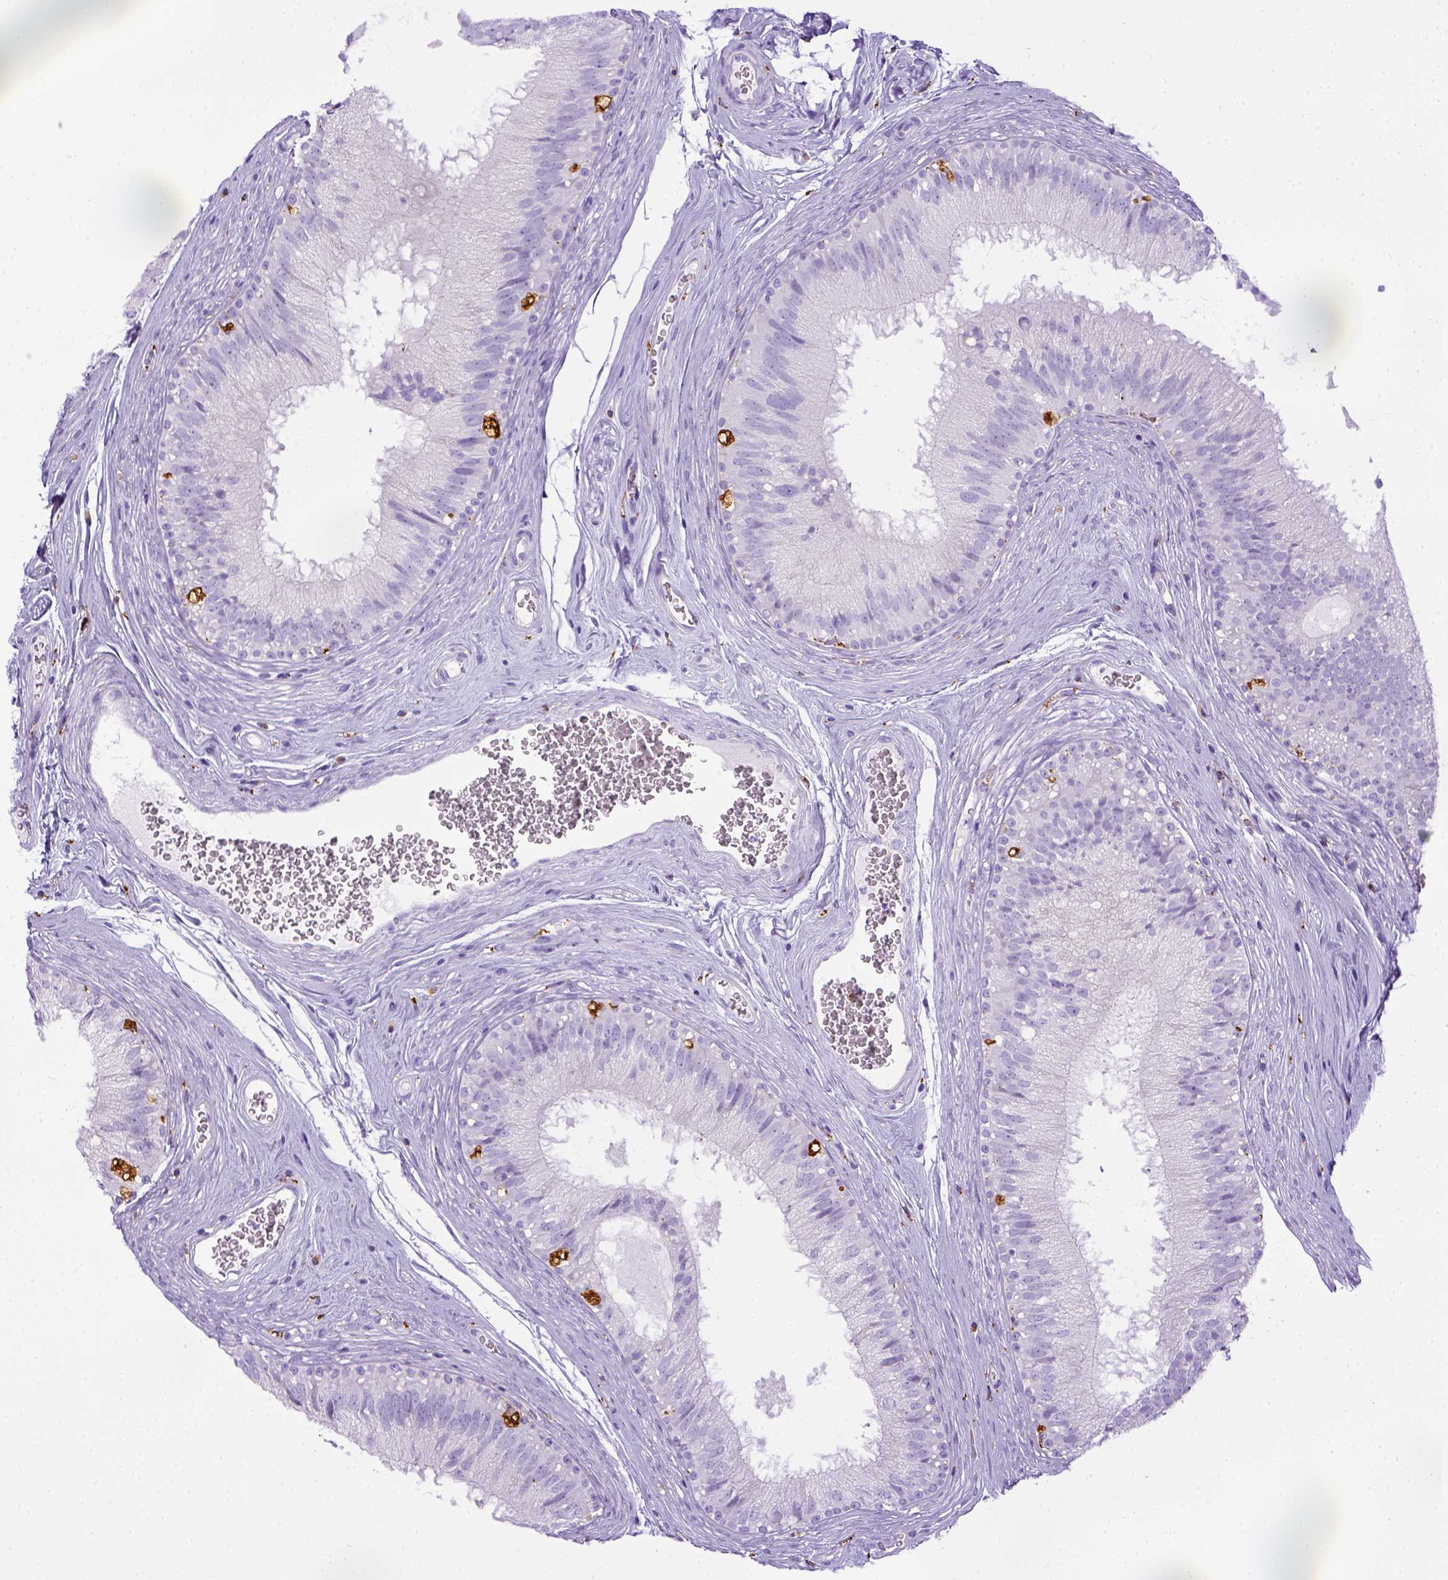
{"staining": {"intensity": "negative", "quantity": "none", "location": "none"}, "tissue": "epididymis", "cell_type": "Glandular cells", "image_type": "normal", "snomed": [{"axis": "morphology", "description": "Normal tissue, NOS"}, {"axis": "topography", "description": "Epididymis"}], "caption": "This is an immunohistochemistry (IHC) histopathology image of unremarkable human epididymis. There is no staining in glandular cells.", "gene": "CD68", "patient": {"sex": "male", "age": 37}}